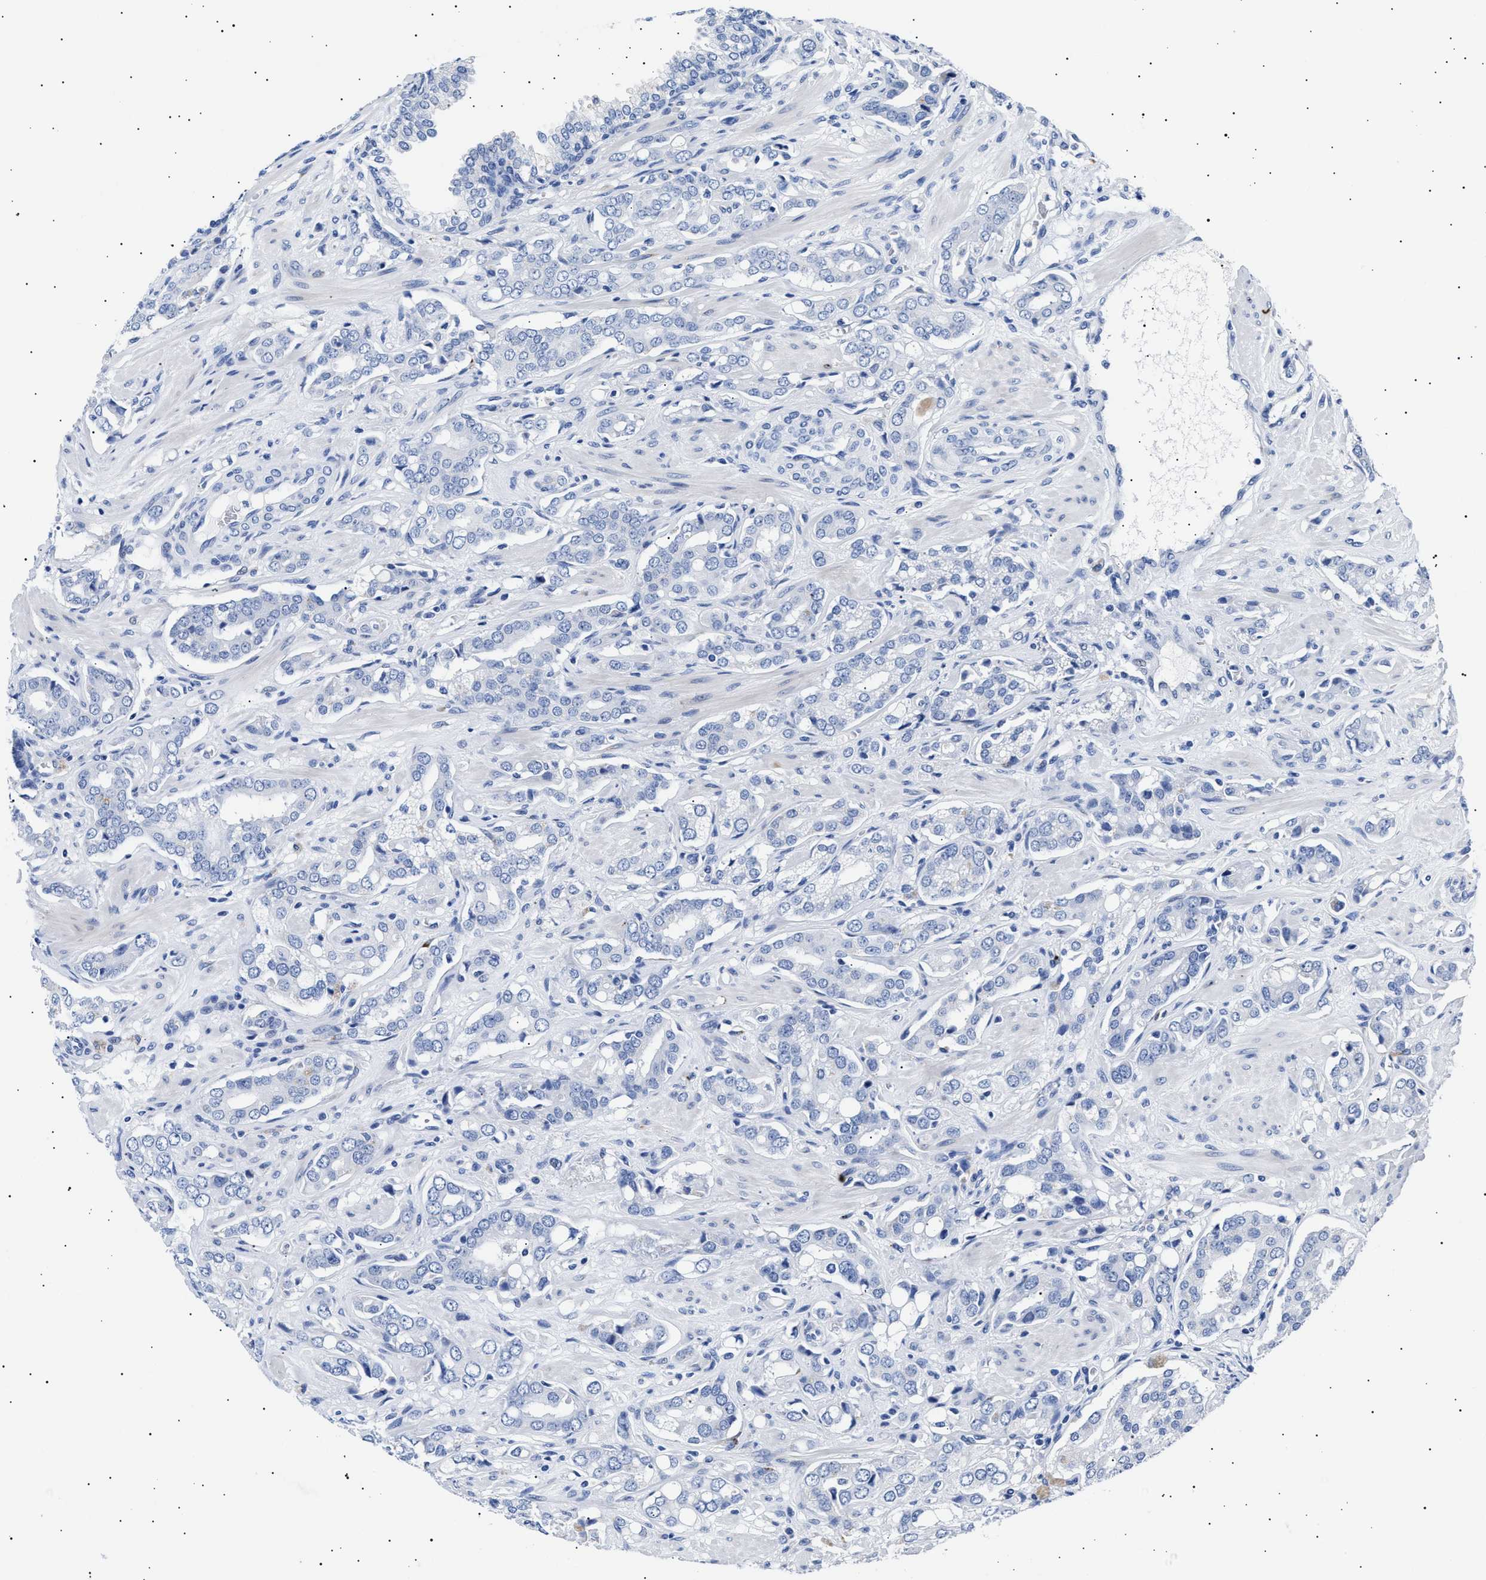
{"staining": {"intensity": "negative", "quantity": "none", "location": "none"}, "tissue": "prostate cancer", "cell_type": "Tumor cells", "image_type": "cancer", "snomed": [{"axis": "morphology", "description": "Adenocarcinoma, High grade"}, {"axis": "topography", "description": "Prostate"}], "caption": "There is no significant positivity in tumor cells of prostate adenocarcinoma (high-grade).", "gene": "HEMGN", "patient": {"sex": "male", "age": 52}}